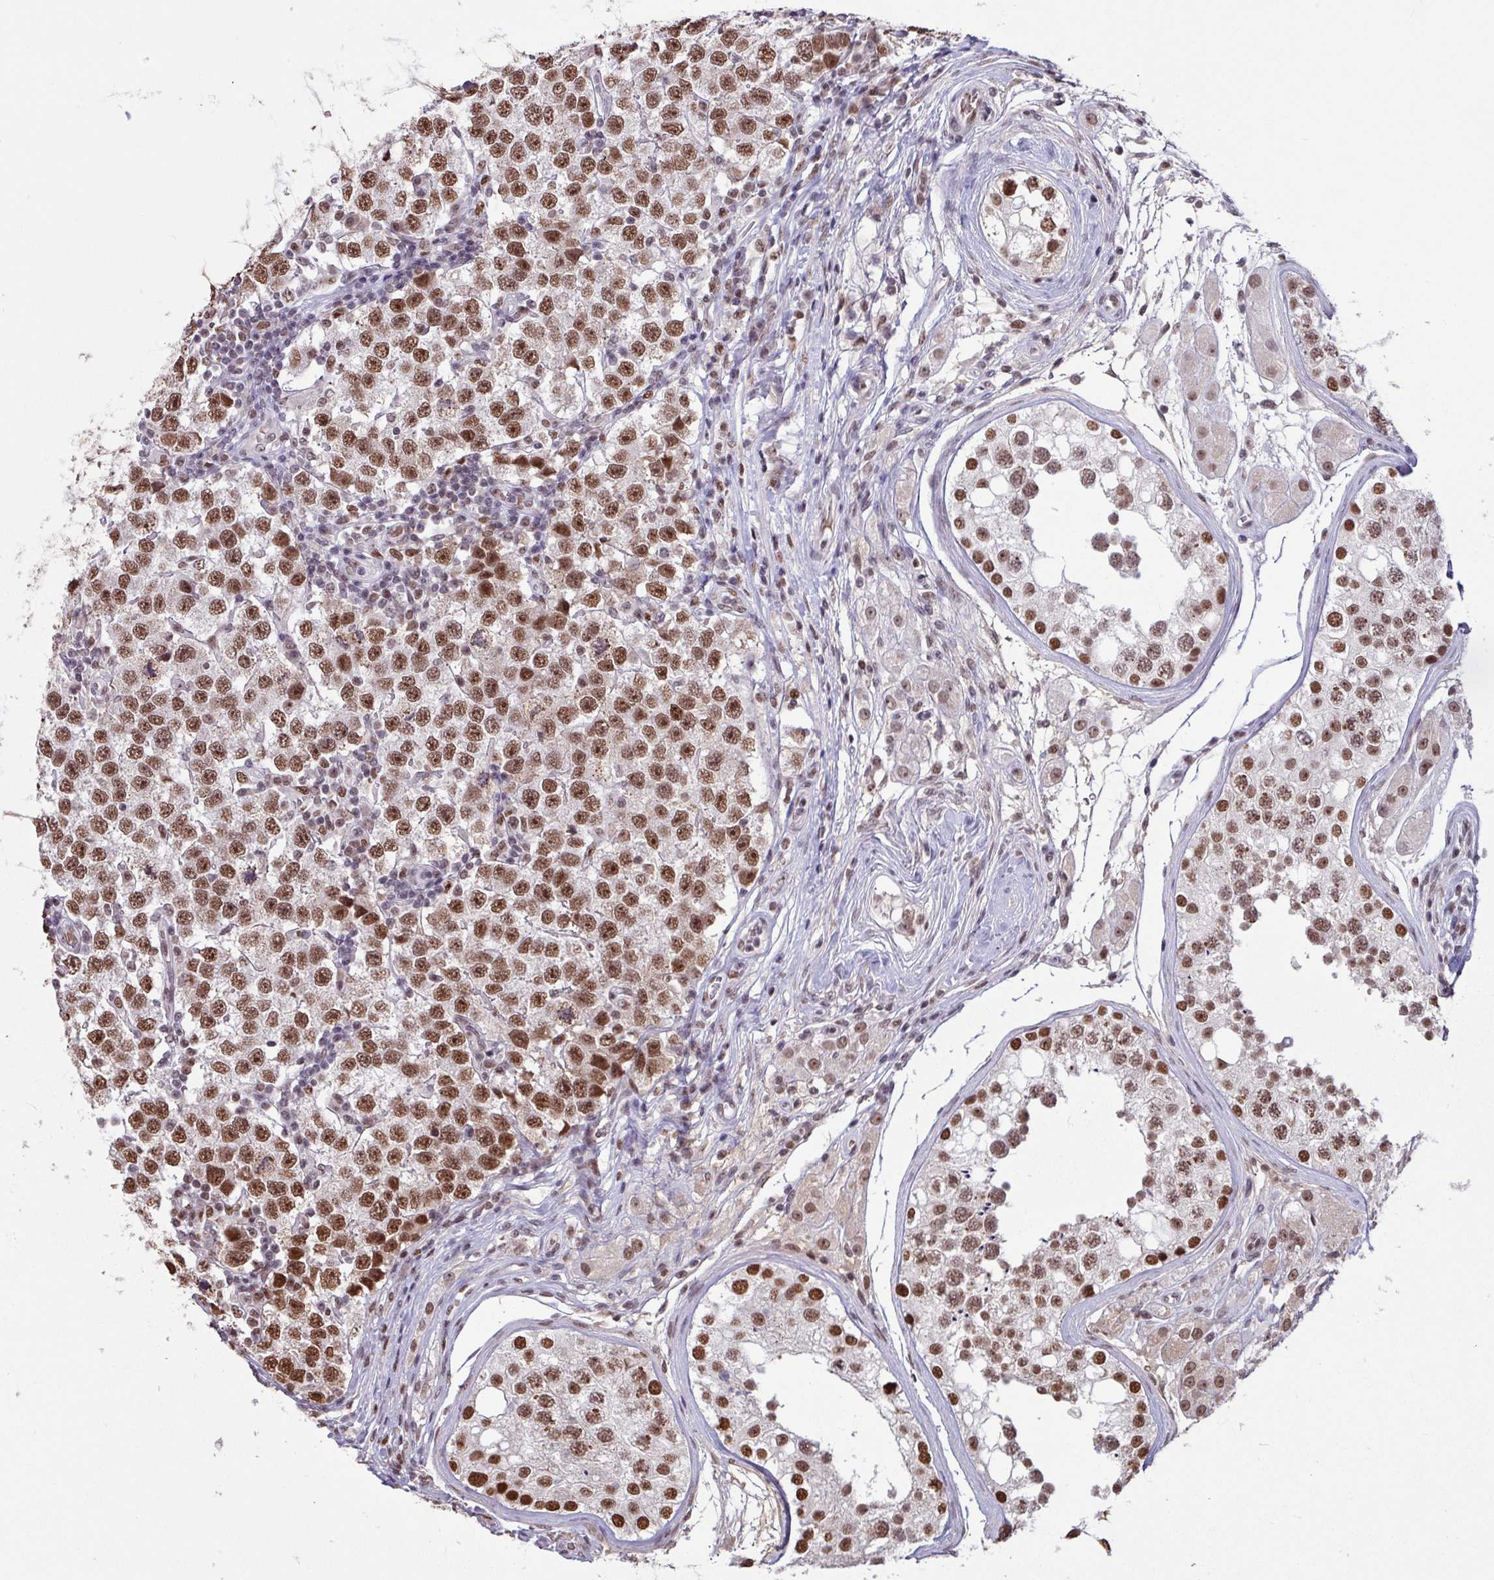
{"staining": {"intensity": "moderate", "quantity": ">75%", "location": "nuclear"}, "tissue": "testis cancer", "cell_type": "Tumor cells", "image_type": "cancer", "snomed": [{"axis": "morphology", "description": "Seminoma, NOS"}, {"axis": "topography", "description": "Testis"}], "caption": "DAB immunohistochemical staining of testis seminoma demonstrates moderate nuclear protein staining in approximately >75% of tumor cells.", "gene": "TDG", "patient": {"sex": "male", "age": 34}}